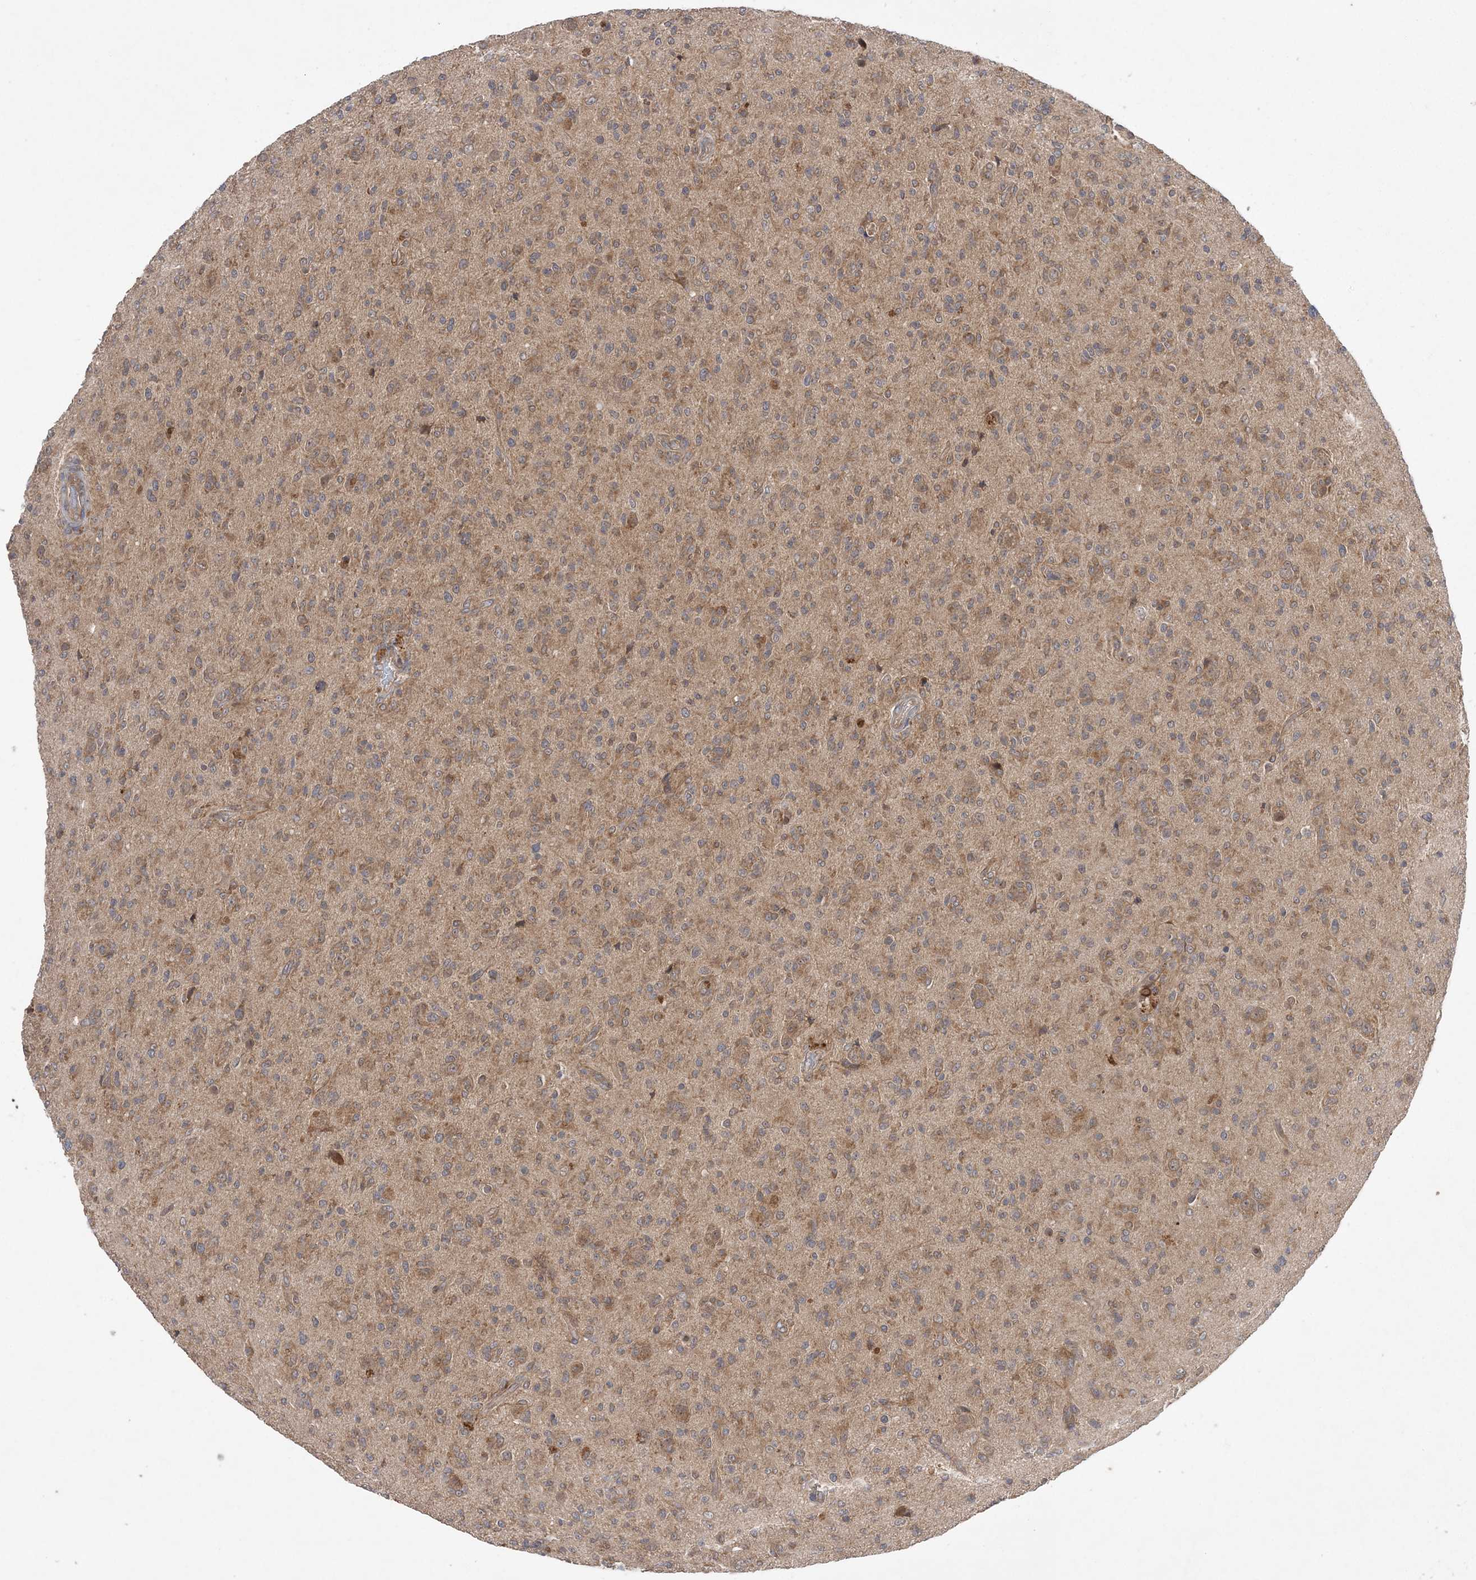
{"staining": {"intensity": "weak", "quantity": ">75%", "location": "cytoplasmic/membranous"}, "tissue": "glioma", "cell_type": "Tumor cells", "image_type": "cancer", "snomed": [{"axis": "morphology", "description": "Glioma, malignant, High grade"}, {"axis": "topography", "description": "Brain"}], "caption": "Glioma tissue demonstrates weak cytoplasmic/membranous staining in about >75% of tumor cells Immunohistochemistry (ihc) stains the protein in brown and the nuclei are stained blue.", "gene": "MMADHC", "patient": {"sex": "female", "age": 57}}